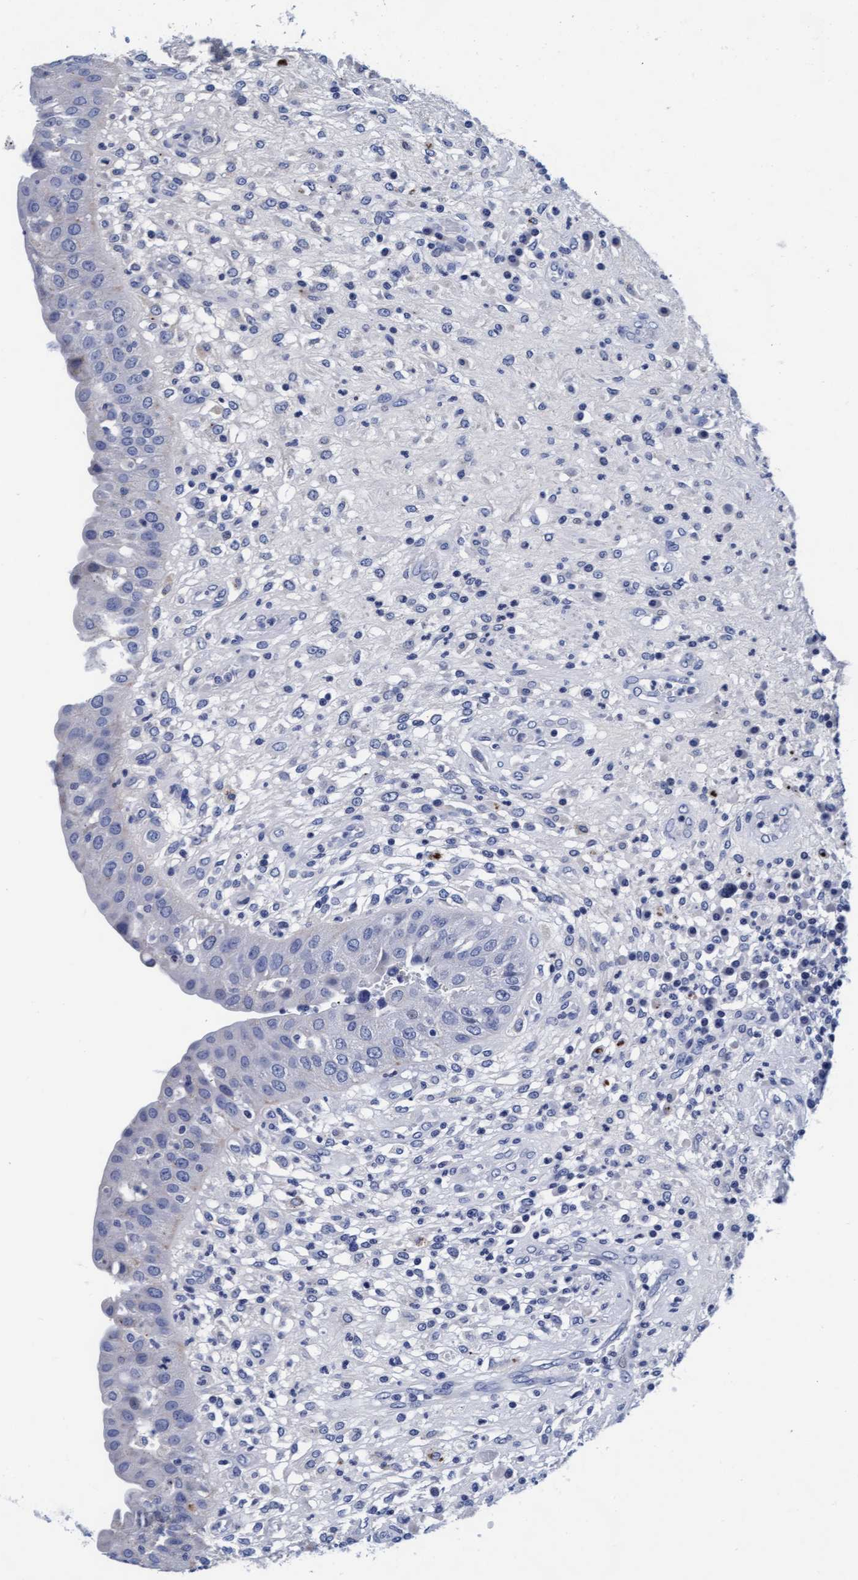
{"staining": {"intensity": "moderate", "quantity": "<25%", "location": "cytoplasmic/membranous"}, "tissue": "urinary bladder", "cell_type": "Urothelial cells", "image_type": "normal", "snomed": [{"axis": "morphology", "description": "Normal tissue, NOS"}, {"axis": "topography", "description": "Urinary bladder"}], "caption": "IHC image of unremarkable human urinary bladder stained for a protein (brown), which displays low levels of moderate cytoplasmic/membranous expression in about <25% of urothelial cells.", "gene": "ARSG", "patient": {"sex": "female", "age": 62}}